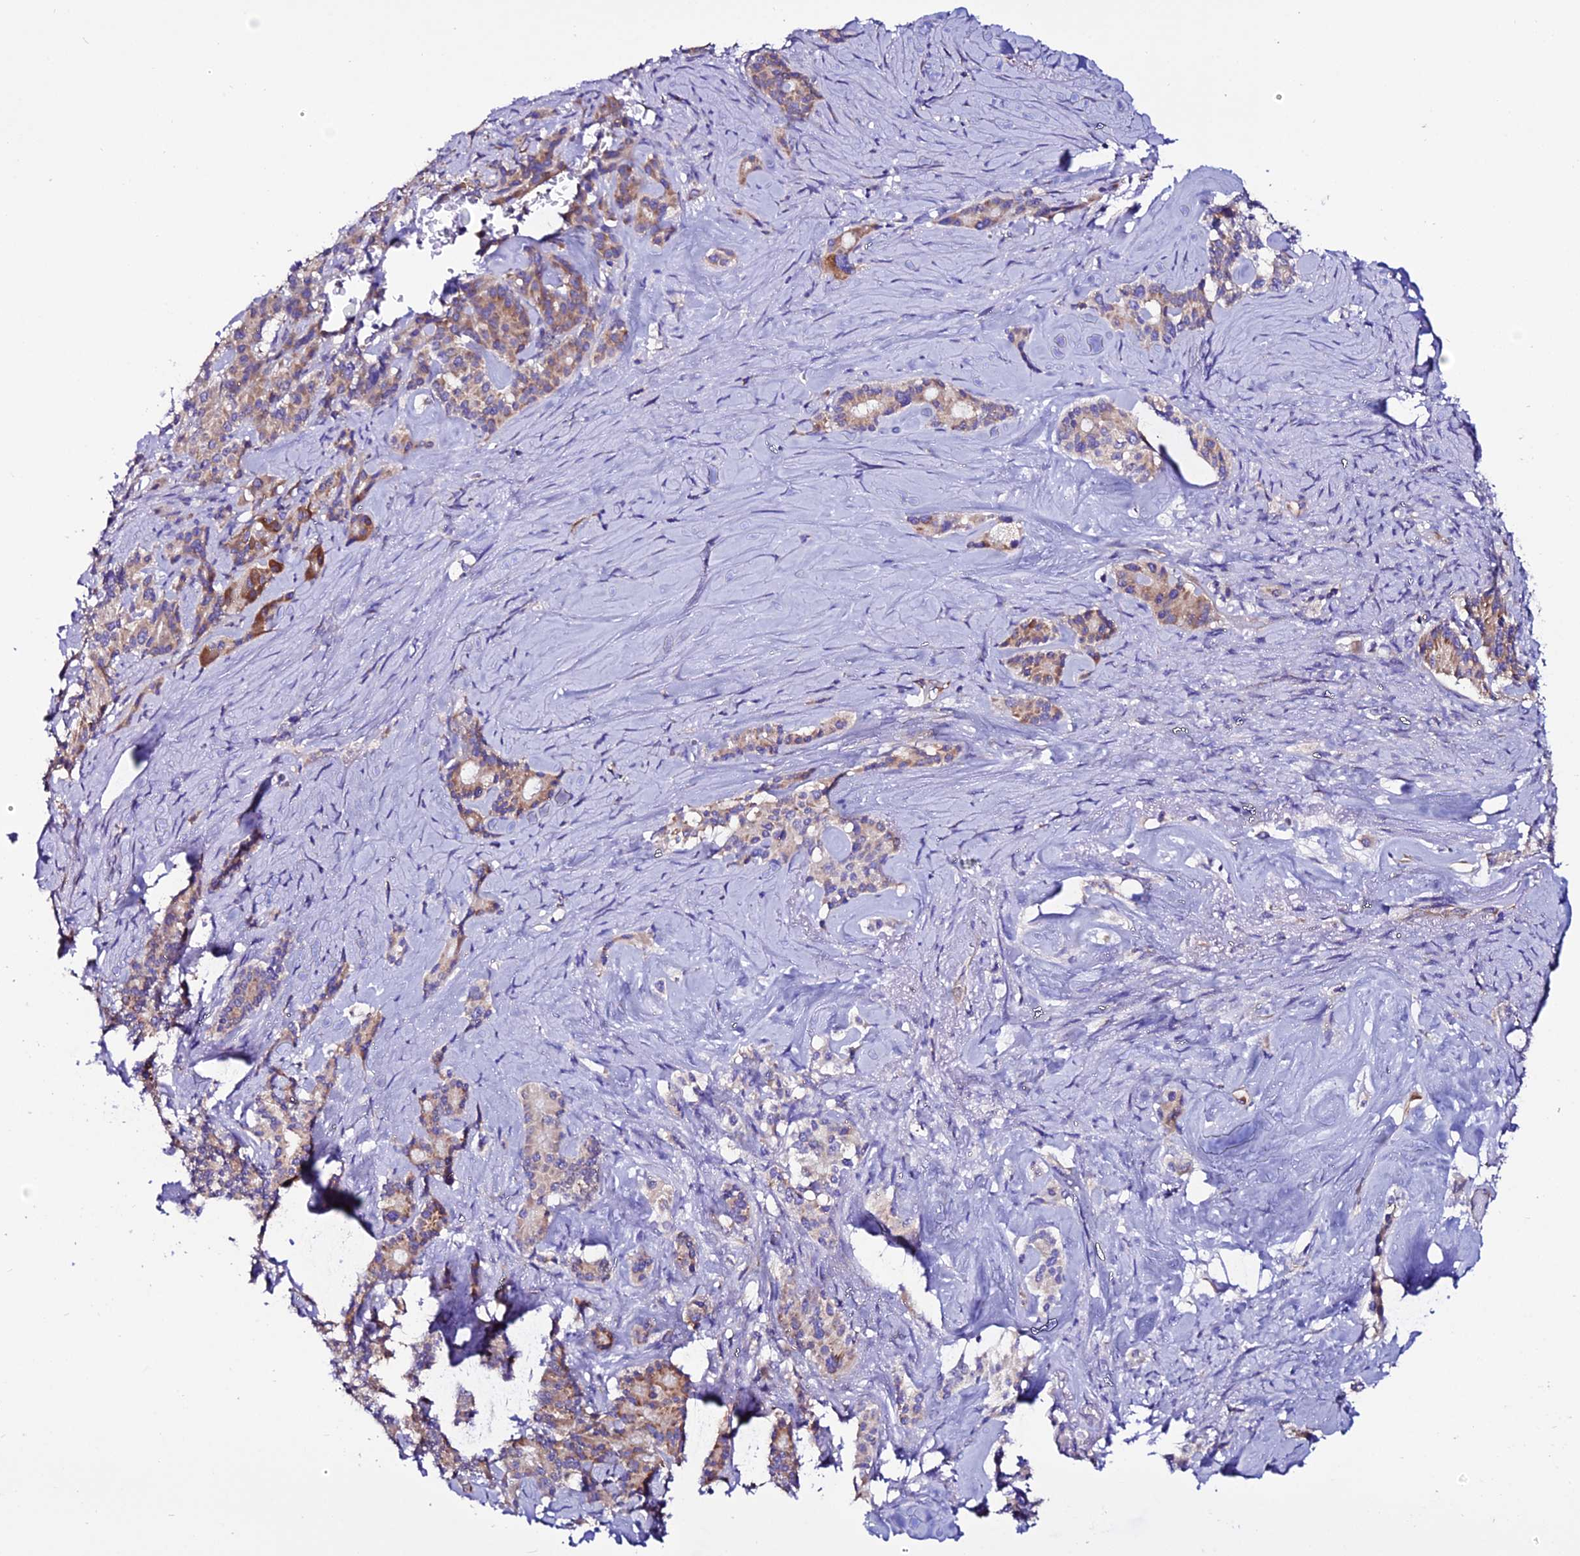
{"staining": {"intensity": "moderate", "quantity": ">75%", "location": "cytoplasmic/membranous"}, "tissue": "pancreatic cancer", "cell_type": "Tumor cells", "image_type": "cancer", "snomed": [{"axis": "morphology", "description": "Adenocarcinoma, NOS"}, {"axis": "topography", "description": "Pancreas"}], "caption": "Protein expression analysis of pancreatic adenocarcinoma shows moderate cytoplasmic/membranous staining in about >75% of tumor cells. (DAB IHC with brightfield microscopy, high magnification).", "gene": "EEF1G", "patient": {"sex": "female", "age": 74}}